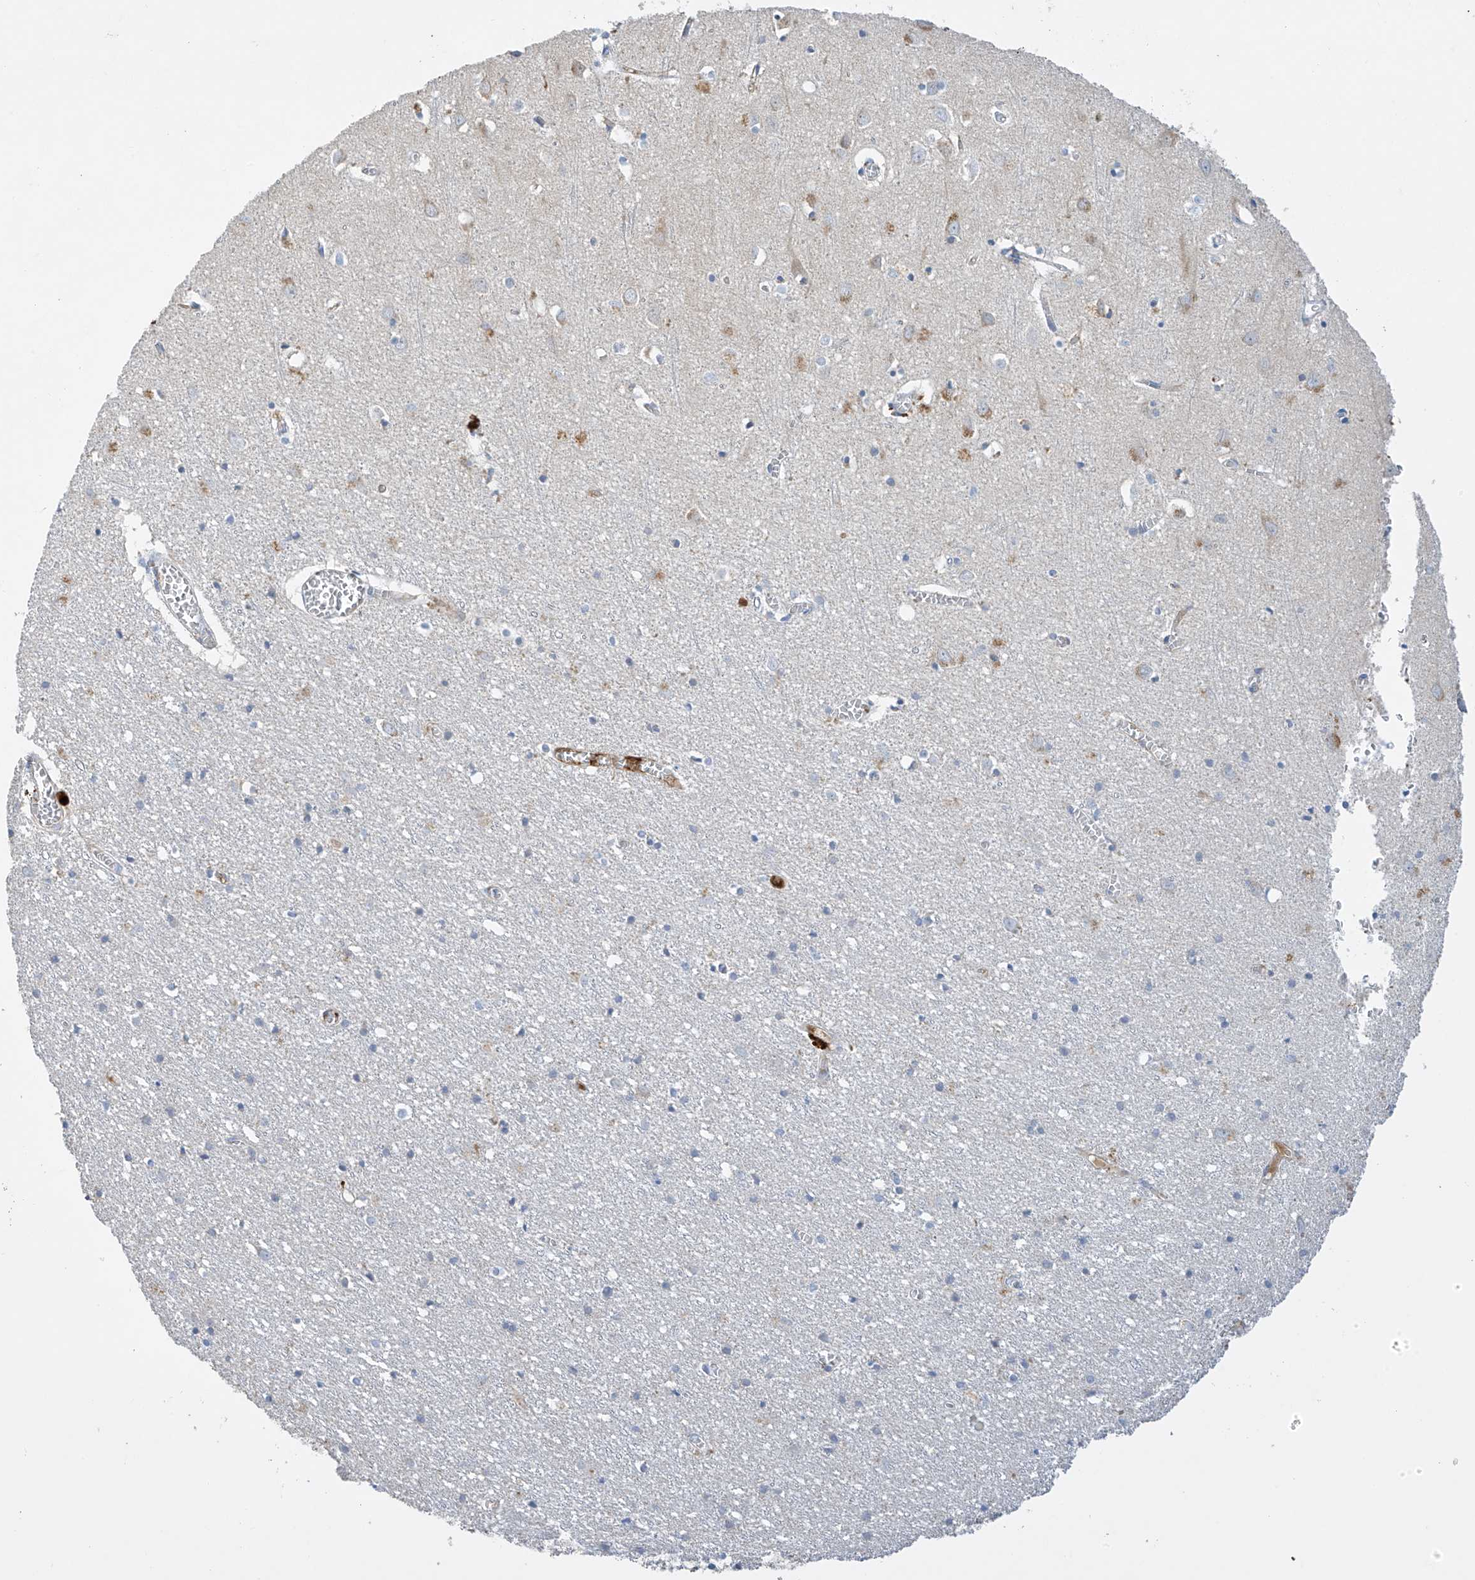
{"staining": {"intensity": "negative", "quantity": "none", "location": "none"}, "tissue": "cerebral cortex", "cell_type": "Endothelial cells", "image_type": "normal", "snomed": [{"axis": "morphology", "description": "Normal tissue, NOS"}, {"axis": "topography", "description": "Cerebral cortex"}], "caption": "High magnification brightfield microscopy of normal cerebral cortex stained with DAB (3,3'-diaminobenzidine) (brown) and counterstained with hematoxylin (blue): endothelial cells show no significant positivity.", "gene": "PRSS12", "patient": {"sex": "female", "age": 64}}